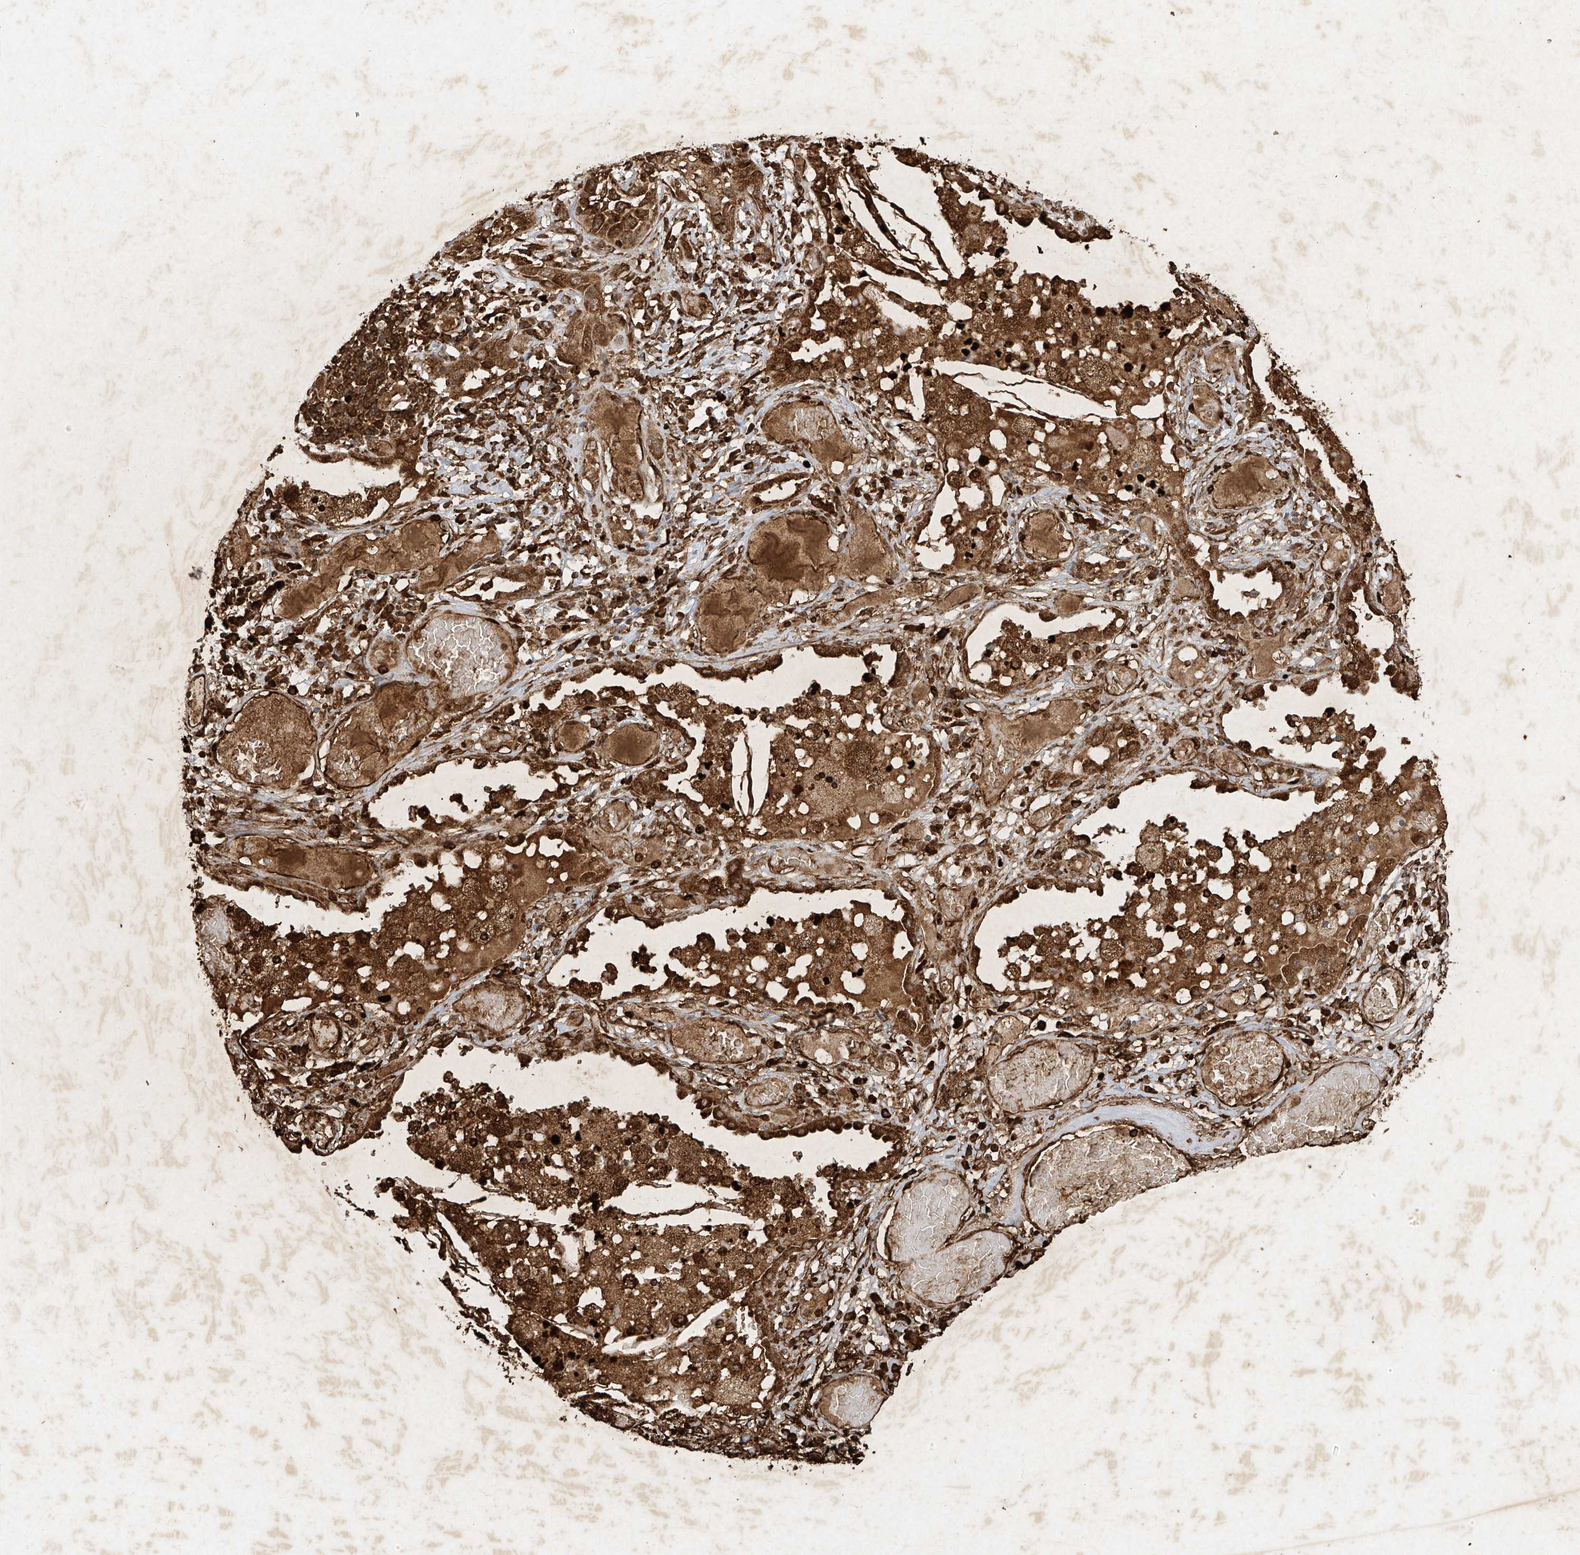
{"staining": {"intensity": "moderate", "quantity": ">75%", "location": "cytoplasmic/membranous,nuclear"}, "tissue": "lung cancer", "cell_type": "Tumor cells", "image_type": "cancer", "snomed": [{"axis": "morphology", "description": "Squamous cell carcinoma, NOS"}, {"axis": "topography", "description": "Lung"}], "caption": "DAB immunohistochemical staining of lung cancer (squamous cell carcinoma) exhibits moderate cytoplasmic/membranous and nuclear protein staining in approximately >75% of tumor cells.", "gene": "ATRIP", "patient": {"sex": "male", "age": 71}}